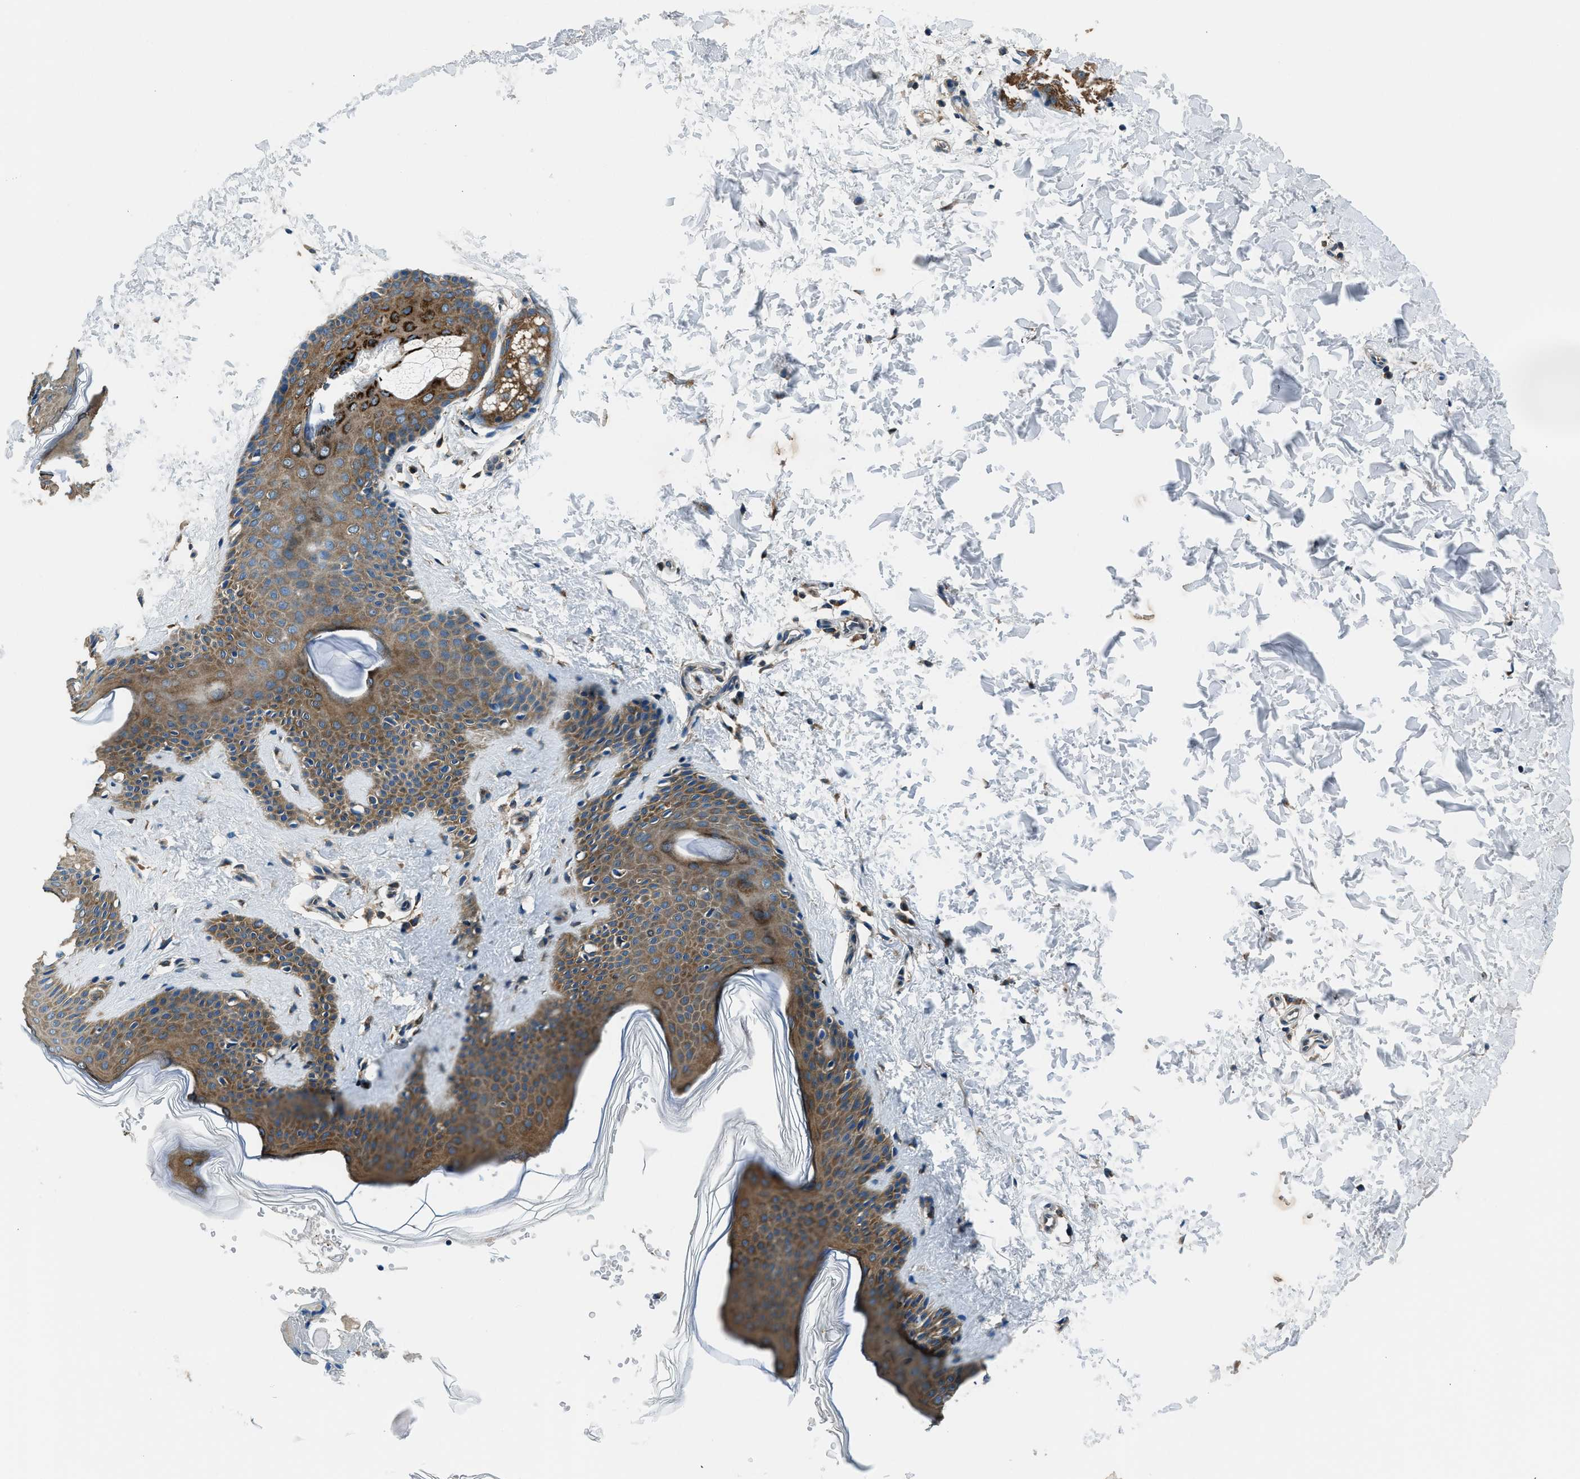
{"staining": {"intensity": "moderate", "quantity": ">75%", "location": "cytoplasmic/membranous"}, "tissue": "skin", "cell_type": "Fibroblasts", "image_type": "normal", "snomed": [{"axis": "morphology", "description": "Normal tissue, NOS"}, {"axis": "topography", "description": "Skin"}], "caption": "Immunohistochemical staining of benign skin exhibits >75% levels of moderate cytoplasmic/membranous protein positivity in approximately >75% of fibroblasts. Ihc stains the protein in brown and the nuclei are stained blue.", "gene": "ARFGAP2", "patient": {"sex": "female", "age": 41}}